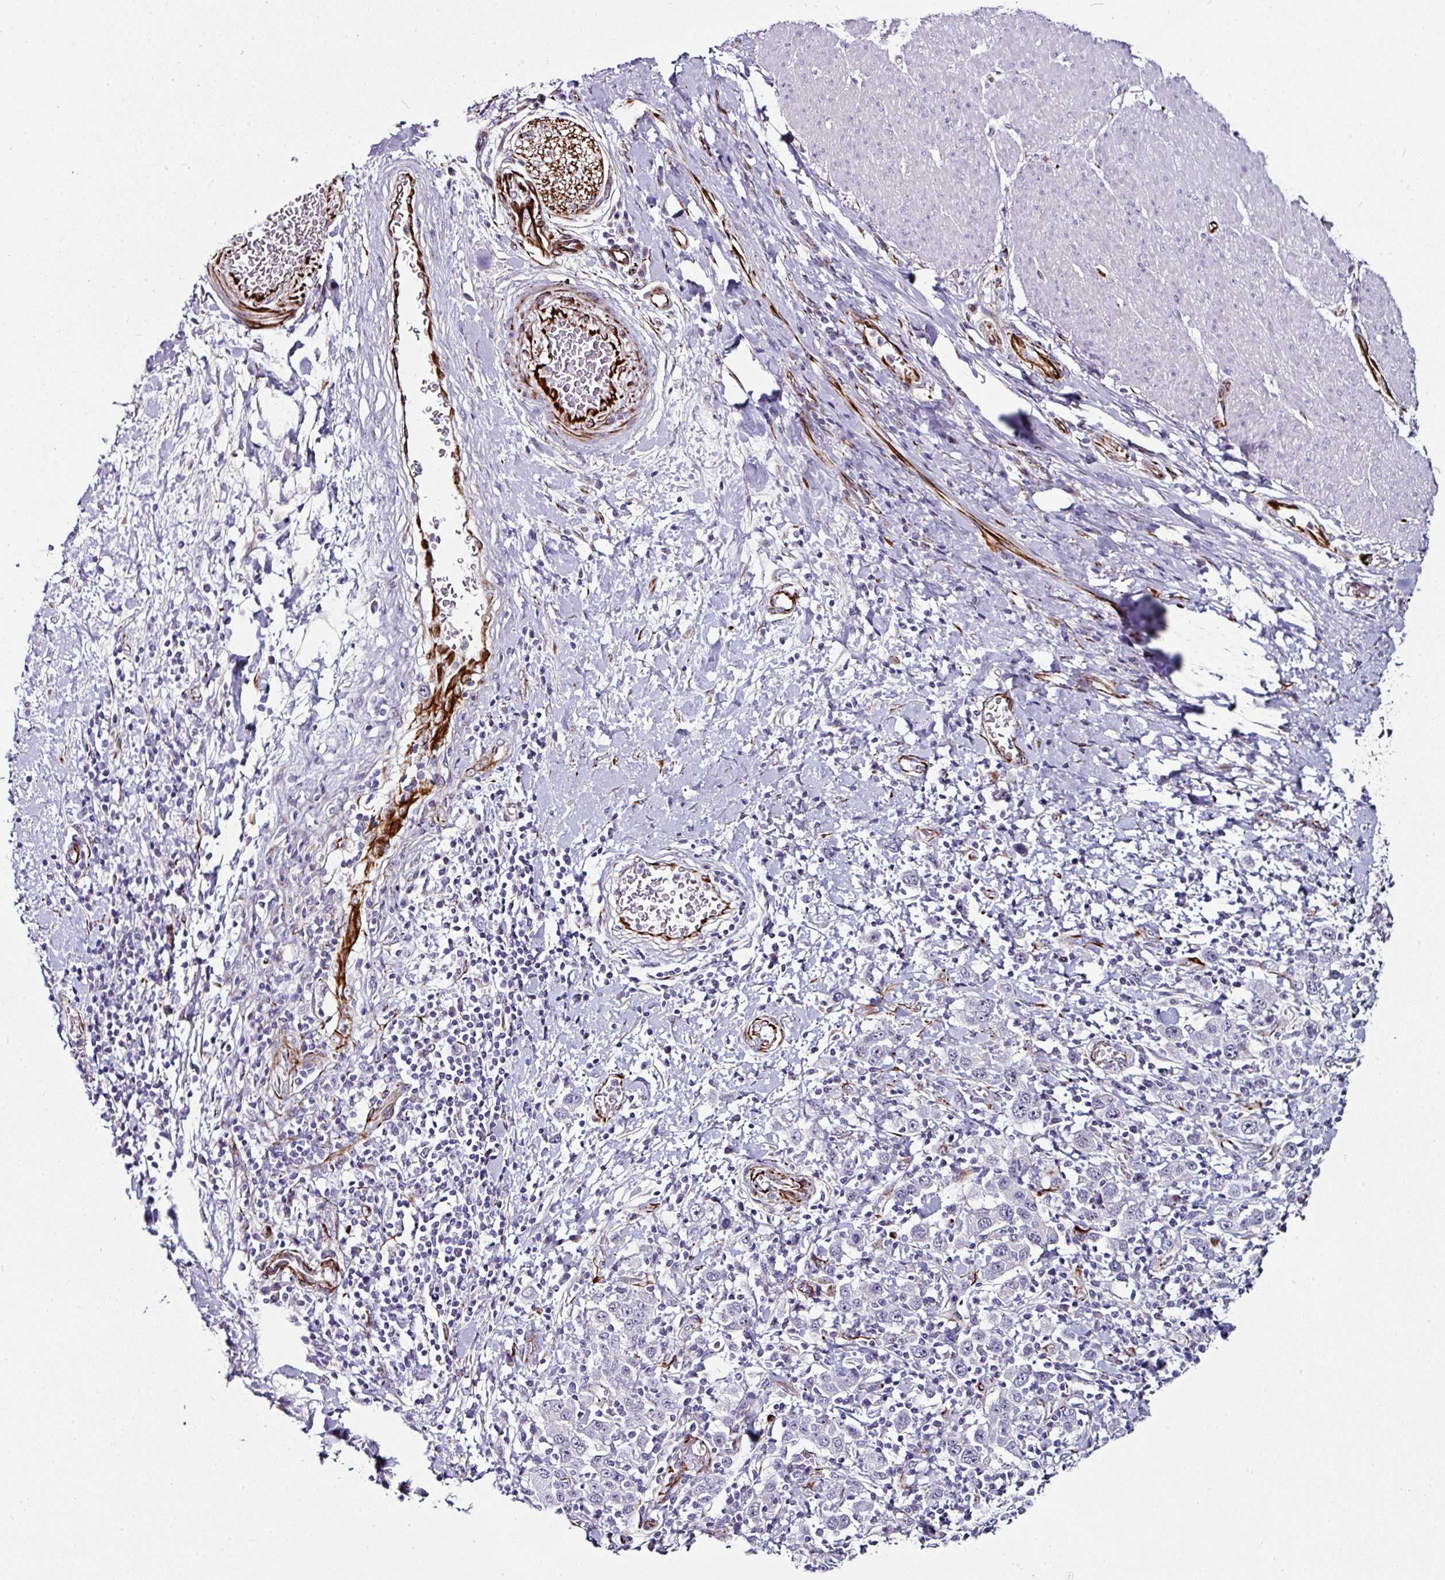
{"staining": {"intensity": "negative", "quantity": "none", "location": "none"}, "tissue": "stomach cancer", "cell_type": "Tumor cells", "image_type": "cancer", "snomed": [{"axis": "morphology", "description": "Normal tissue, NOS"}, {"axis": "morphology", "description": "Adenocarcinoma, NOS"}, {"axis": "topography", "description": "Stomach, upper"}, {"axis": "topography", "description": "Stomach"}], "caption": "The photomicrograph displays no staining of tumor cells in stomach cancer.", "gene": "TMPRSS9", "patient": {"sex": "male", "age": 59}}